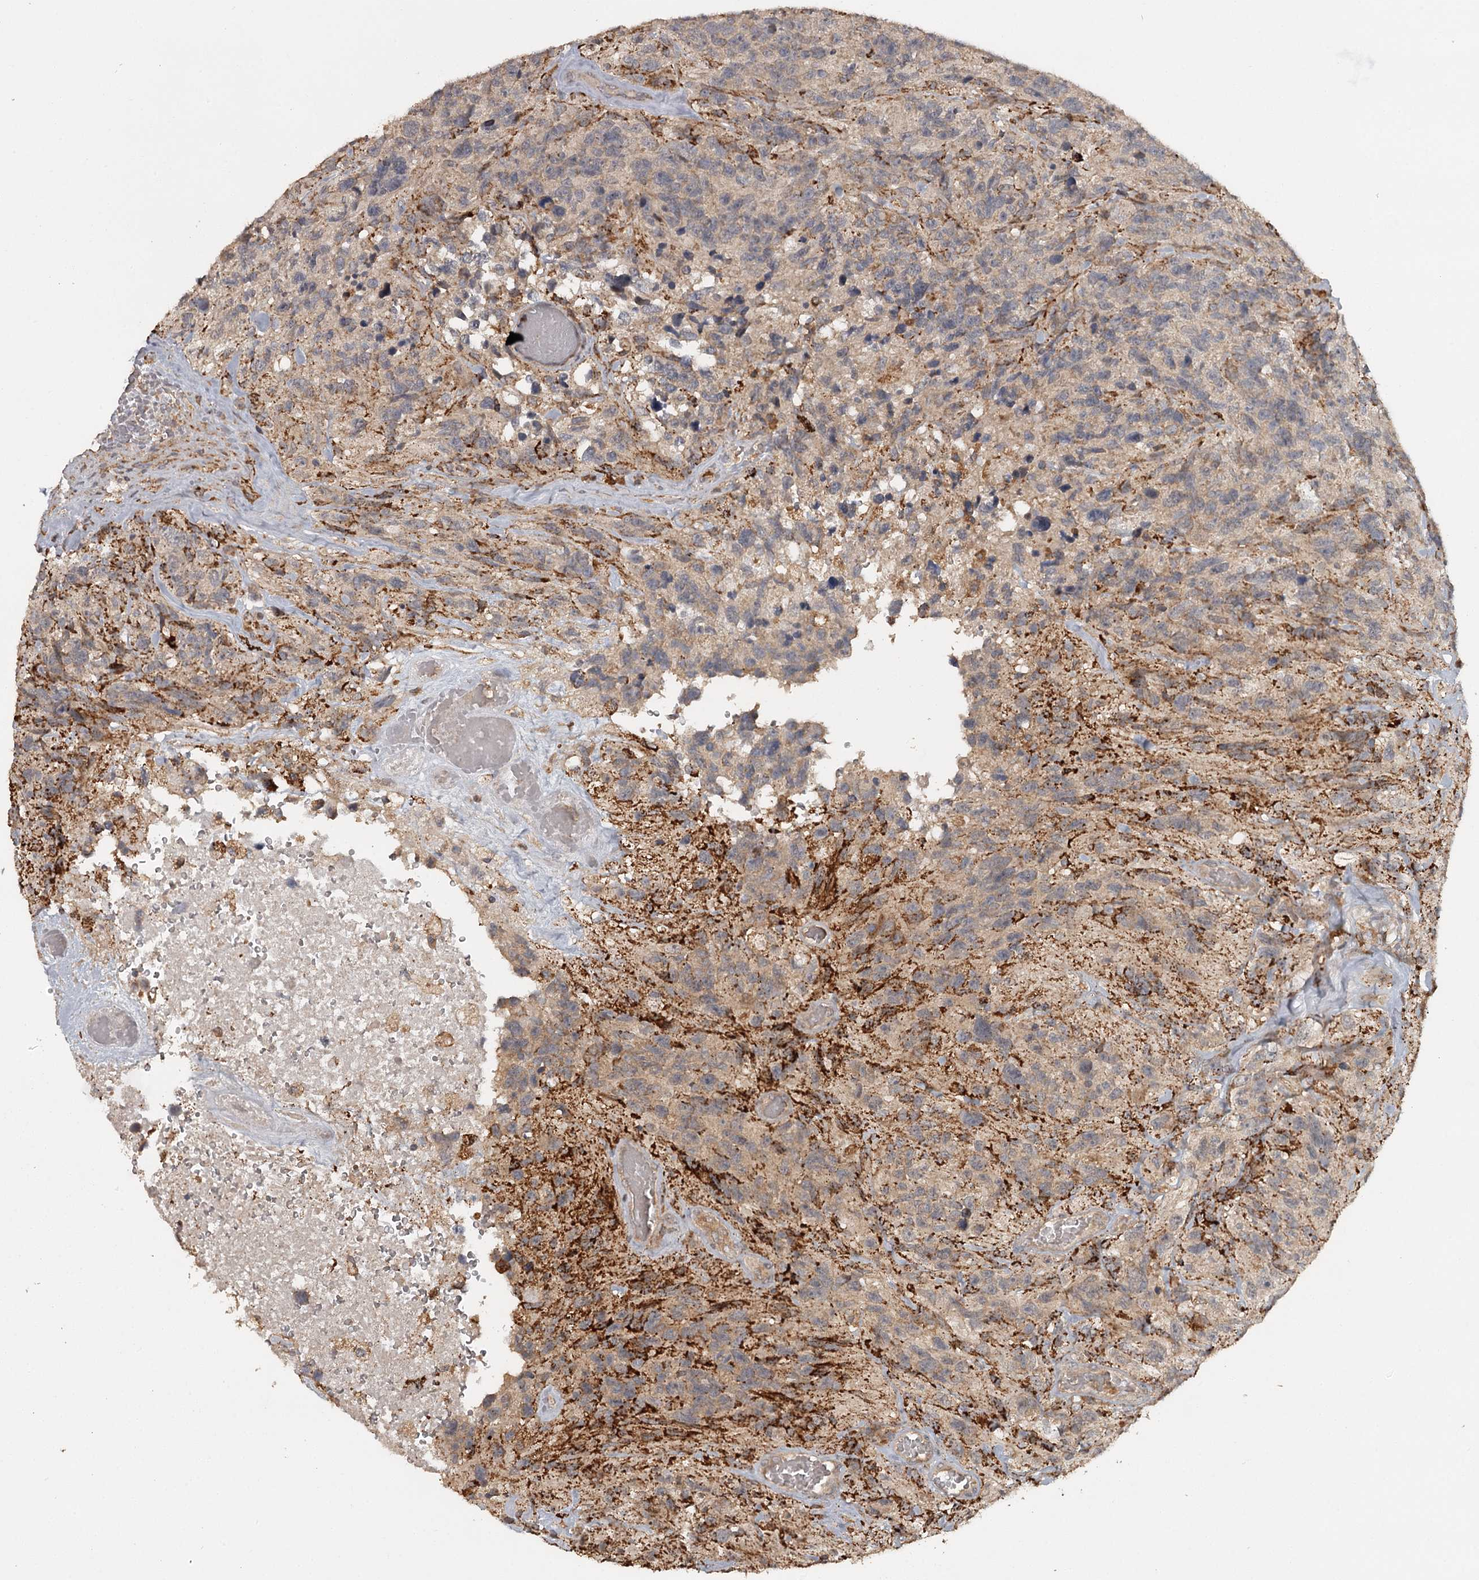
{"staining": {"intensity": "moderate", "quantity": ">75%", "location": "cytoplasmic/membranous"}, "tissue": "glioma", "cell_type": "Tumor cells", "image_type": "cancer", "snomed": [{"axis": "morphology", "description": "Glioma, malignant, High grade"}, {"axis": "topography", "description": "Brain"}], "caption": "High-magnification brightfield microscopy of glioma stained with DAB (3,3'-diaminobenzidine) (brown) and counterstained with hematoxylin (blue). tumor cells exhibit moderate cytoplasmic/membranous staining is appreciated in about>75% of cells. (DAB IHC with brightfield microscopy, high magnification).", "gene": "FAXC", "patient": {"sex": "male", "age": 69}}